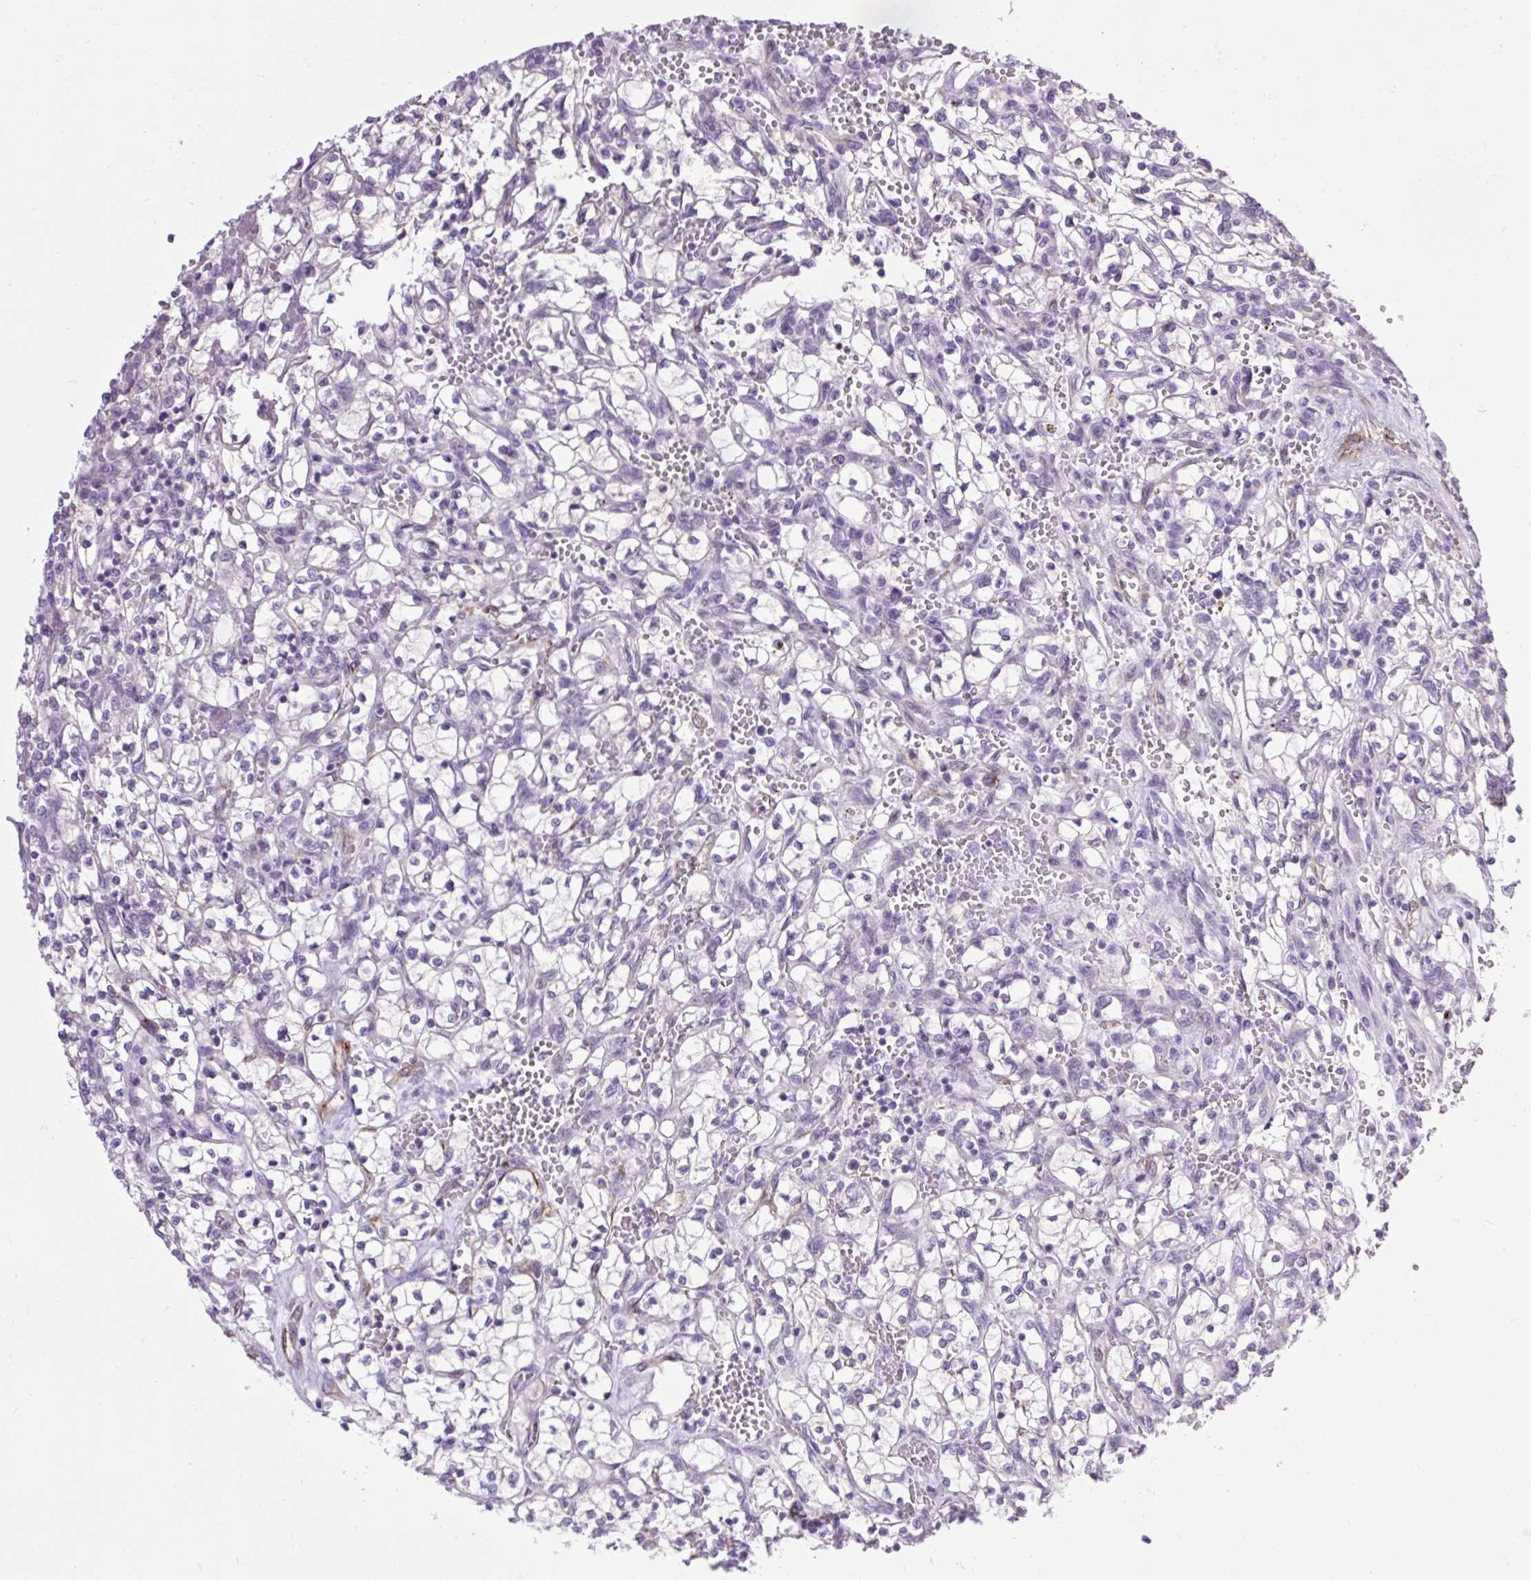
{"staining": {"intensity": "negative", "quantity": "none", "location": "none"}, "tissue": "renal cancer", "cell_type": "Tumor cells", "image_type": "cancer", "snomed": [{"axis": "morphology", "description": "Adenocarcinoma, NOS"}, {"axis": "topography", "description": "Kidney"}], "caption": "A micrograph of adenocarcinoma (renal) stained for a protein exhibits no brown staining in tumor cells.", "gene": "RNASE10", "patient": {"sex": "female", "age": 64}}